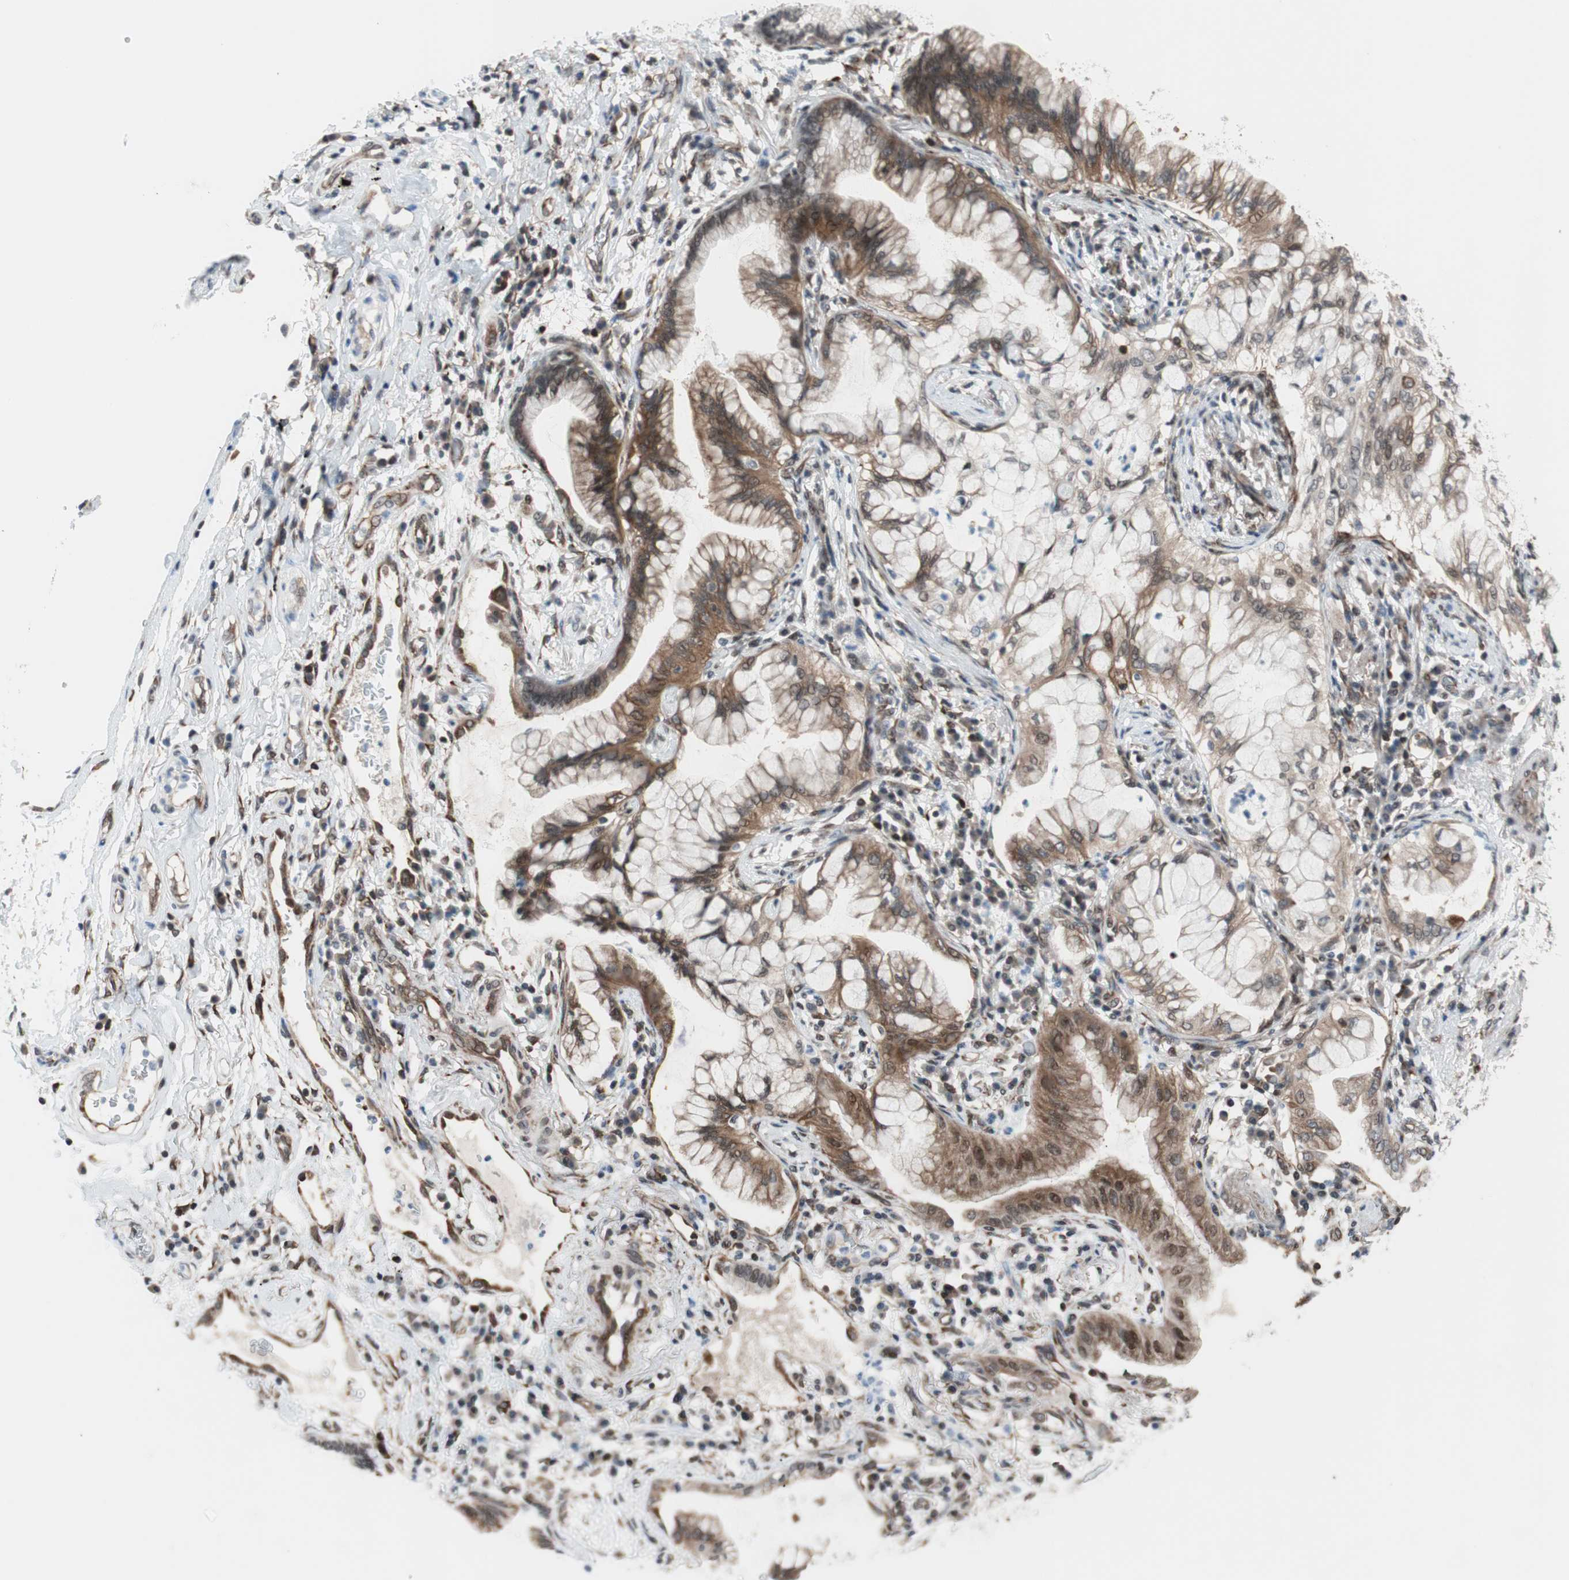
{"staining": {"intensity": "moderate", "quantity": "25%-75%", "location": "cytoplasmic/membranous"}, "tissue": "lung cancer", "cell_type": "Tumor cells", "image_type": "cancer", "snomed": [{"axis": "morphology", "description": "Adenocarcinoma, NOS"}, {"axis": "topography", "description": "Lung"}], "caption": "Moderate cytoplasmic/membranous expression is appreciated in approximately 25%-75% of tumor cells in lung cancer (adenocarcinoma).", "gene": "ZNF512B", "patient": {"sex": "female", "age": 70}}